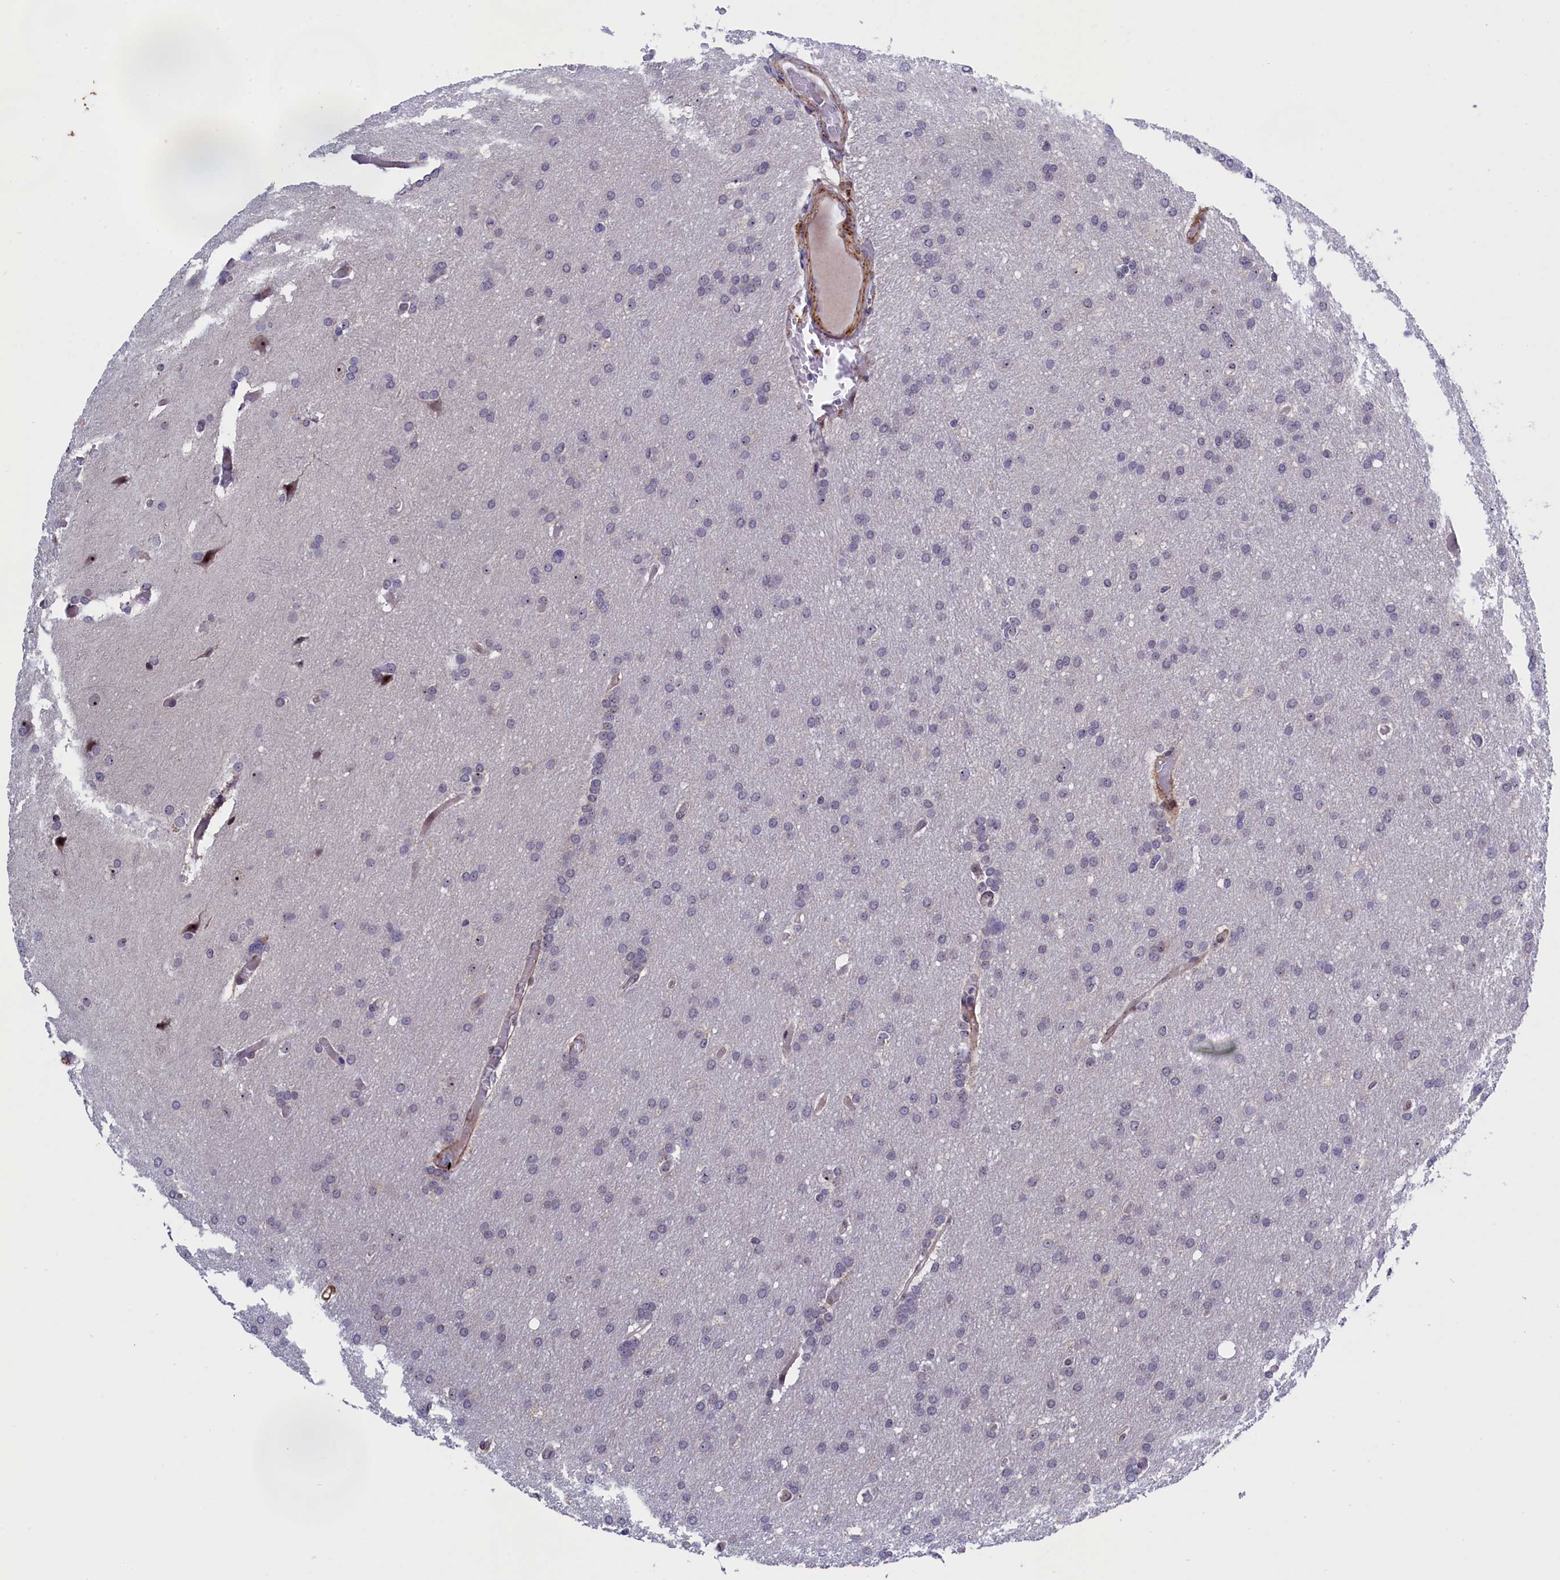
{"staining": {"intensity": "negative", "quantity": "none", "location": "none"}, "tissue": "glioma", "cell_type": "Tumor cells", "image_type": "cancer", "snomed": [{"axis": "morphology", "description": "Glioma, malignant, High grade"}, {"axis": "topography", "description": "Cerebral cortex"}], "caption": "DAB (3,3'-diaminobenzidine) immunohistochemical staining of human glioma reveals no significant staining in tumor cells.", "gene": "PPAN", "patient": {"sex": "female", "age": 36}}